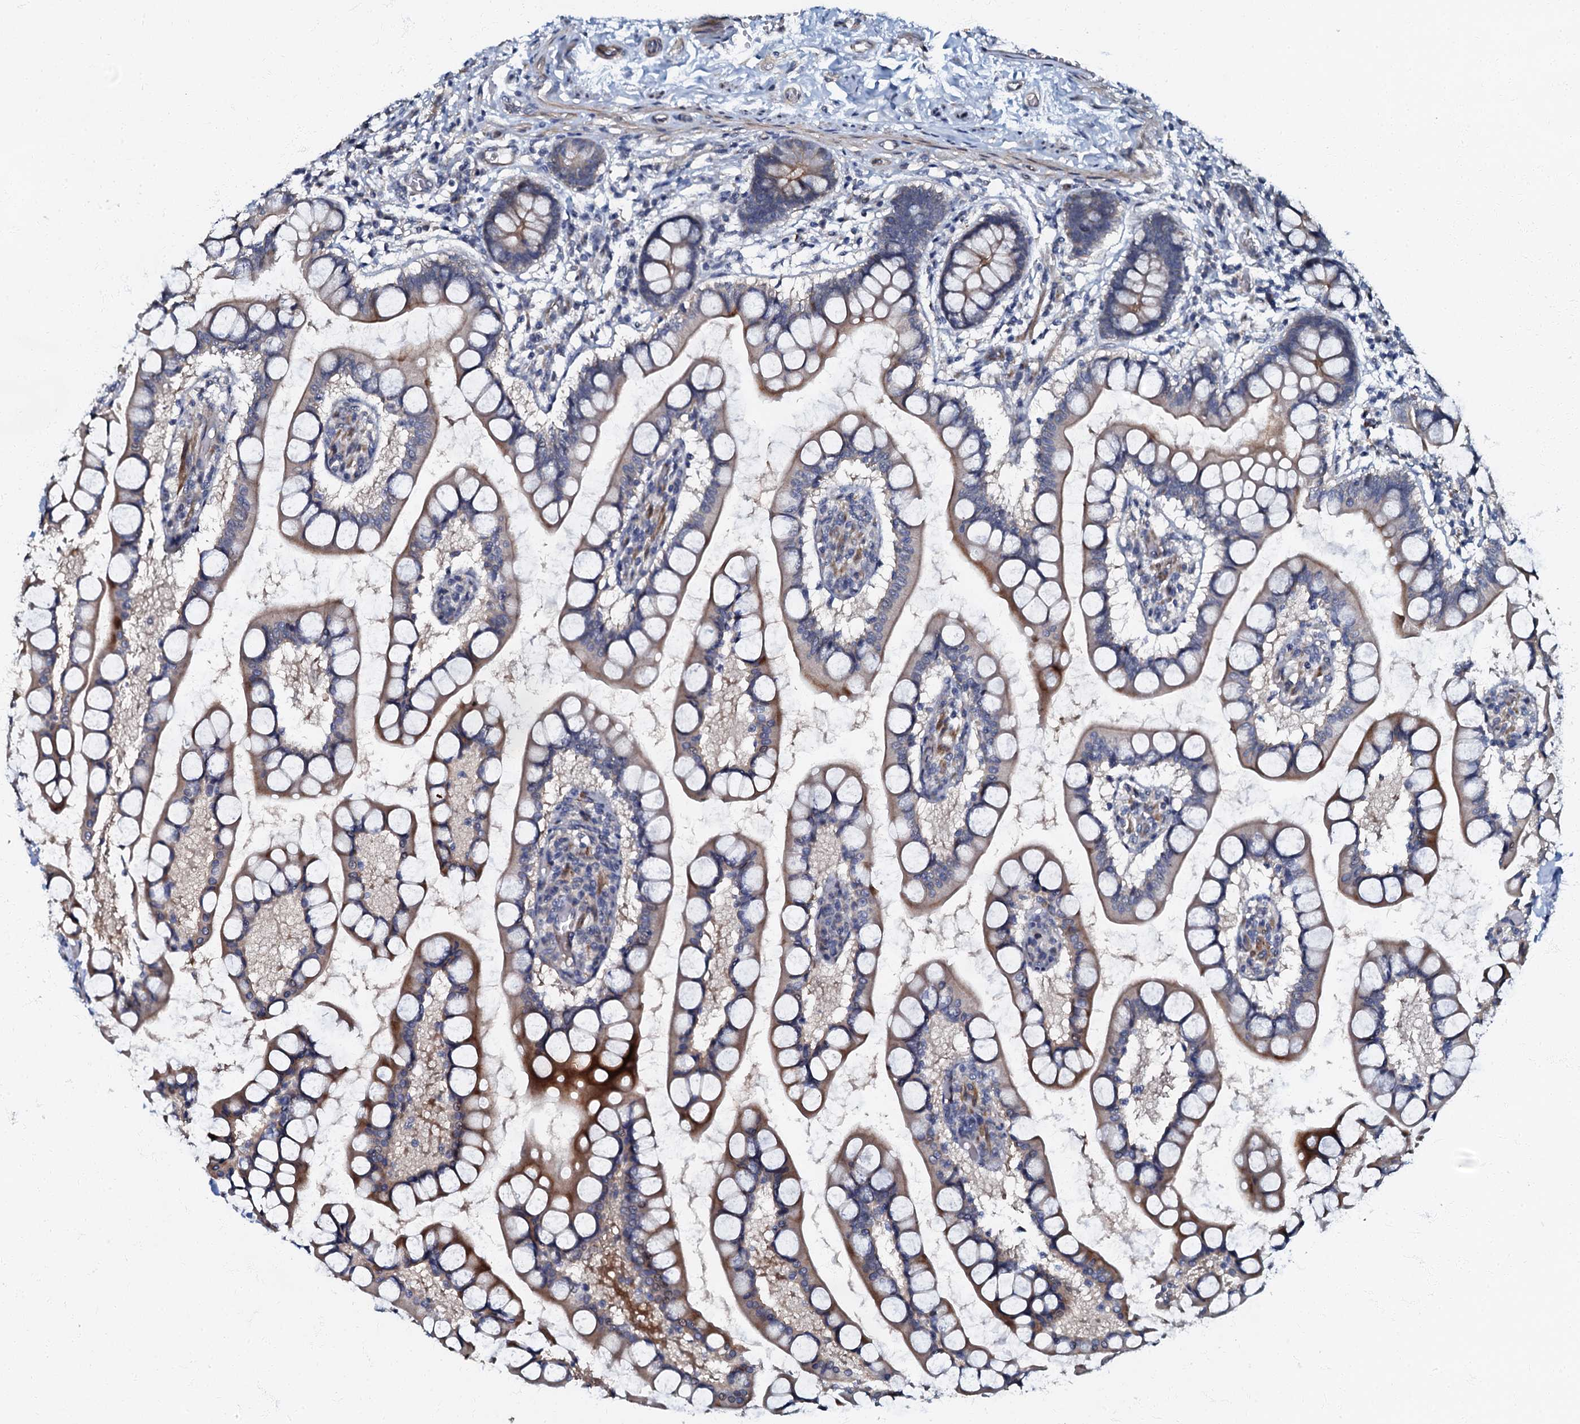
{"staining": {"intensity": "moderate", "quantity": "25%-75%", "location": "cytoplasmic/membranous"}, "tissue": "small intestine", "cell_type": "Glandular cells", "image_type": "normal", "snomed": [{"axis": "morphology", "description": "Normal tissue, NOS"}, {"axis": "topography", "description": "Small intestine"}], "caption": "Protein expression analysis of unremarkable small intestine demonstrates moderate cytoplasmic/membranous positivity in approximately 25%-75% of glandular cells. The protein is shown in brown color, while the nuclei are stained blue.", "gene": "OLAH", "patient": {"sex": "male", "age": 52}}